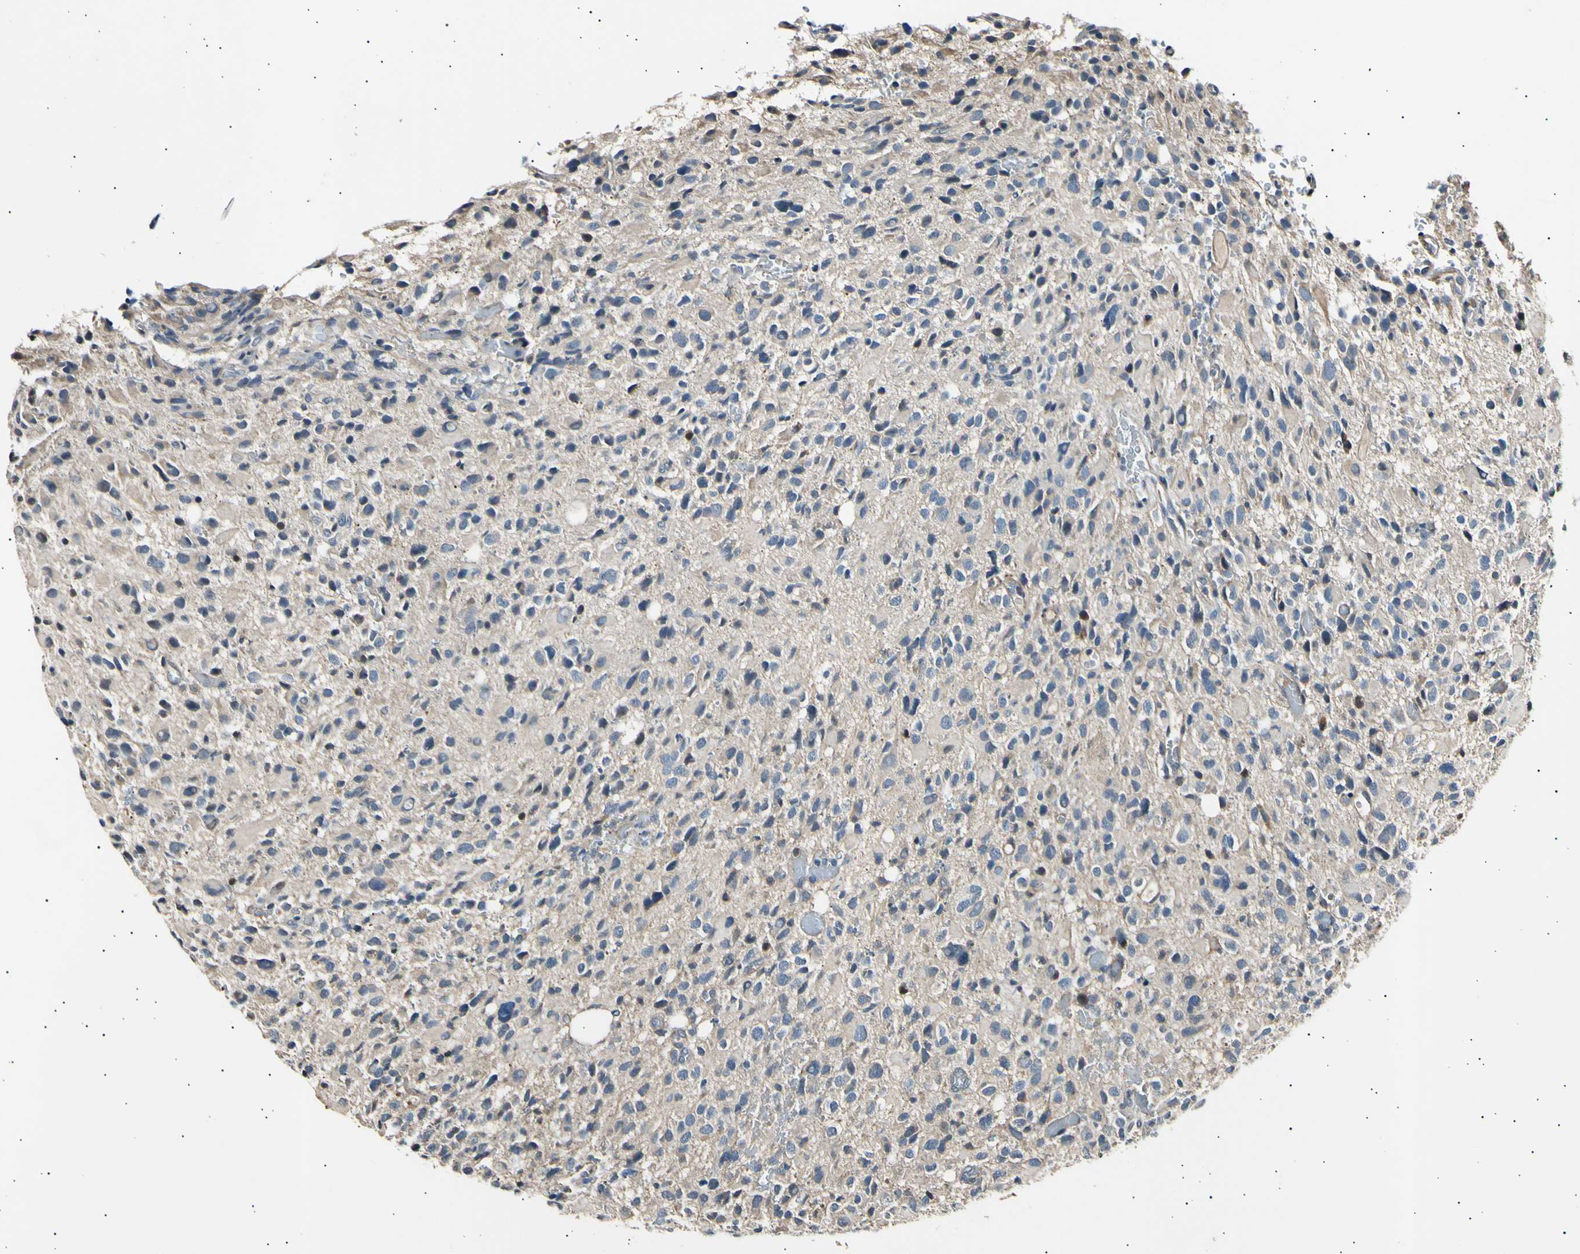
{"staining": {"intensity": "negative", "quantity": "none", "location": "none"}, "tissue": "glioma", "cell_type": "Tumor cells", "image_type": "cancer", "snomed": [{"axis": "morphology", "description": "Glioma, malignant, High grade"}, {"axis": "topography", "description": "Brain"}], "caption": "A high-resolution histopathology image shows immunohistochemistry staining of glioma, which reveals no significant expression in tumor cells. (Brightfield microscopy of DAB immunohistochemistry (IHC) at high magnification).", "gene": "ITGA6", "patient": {"sex": "male", "age": 48}}